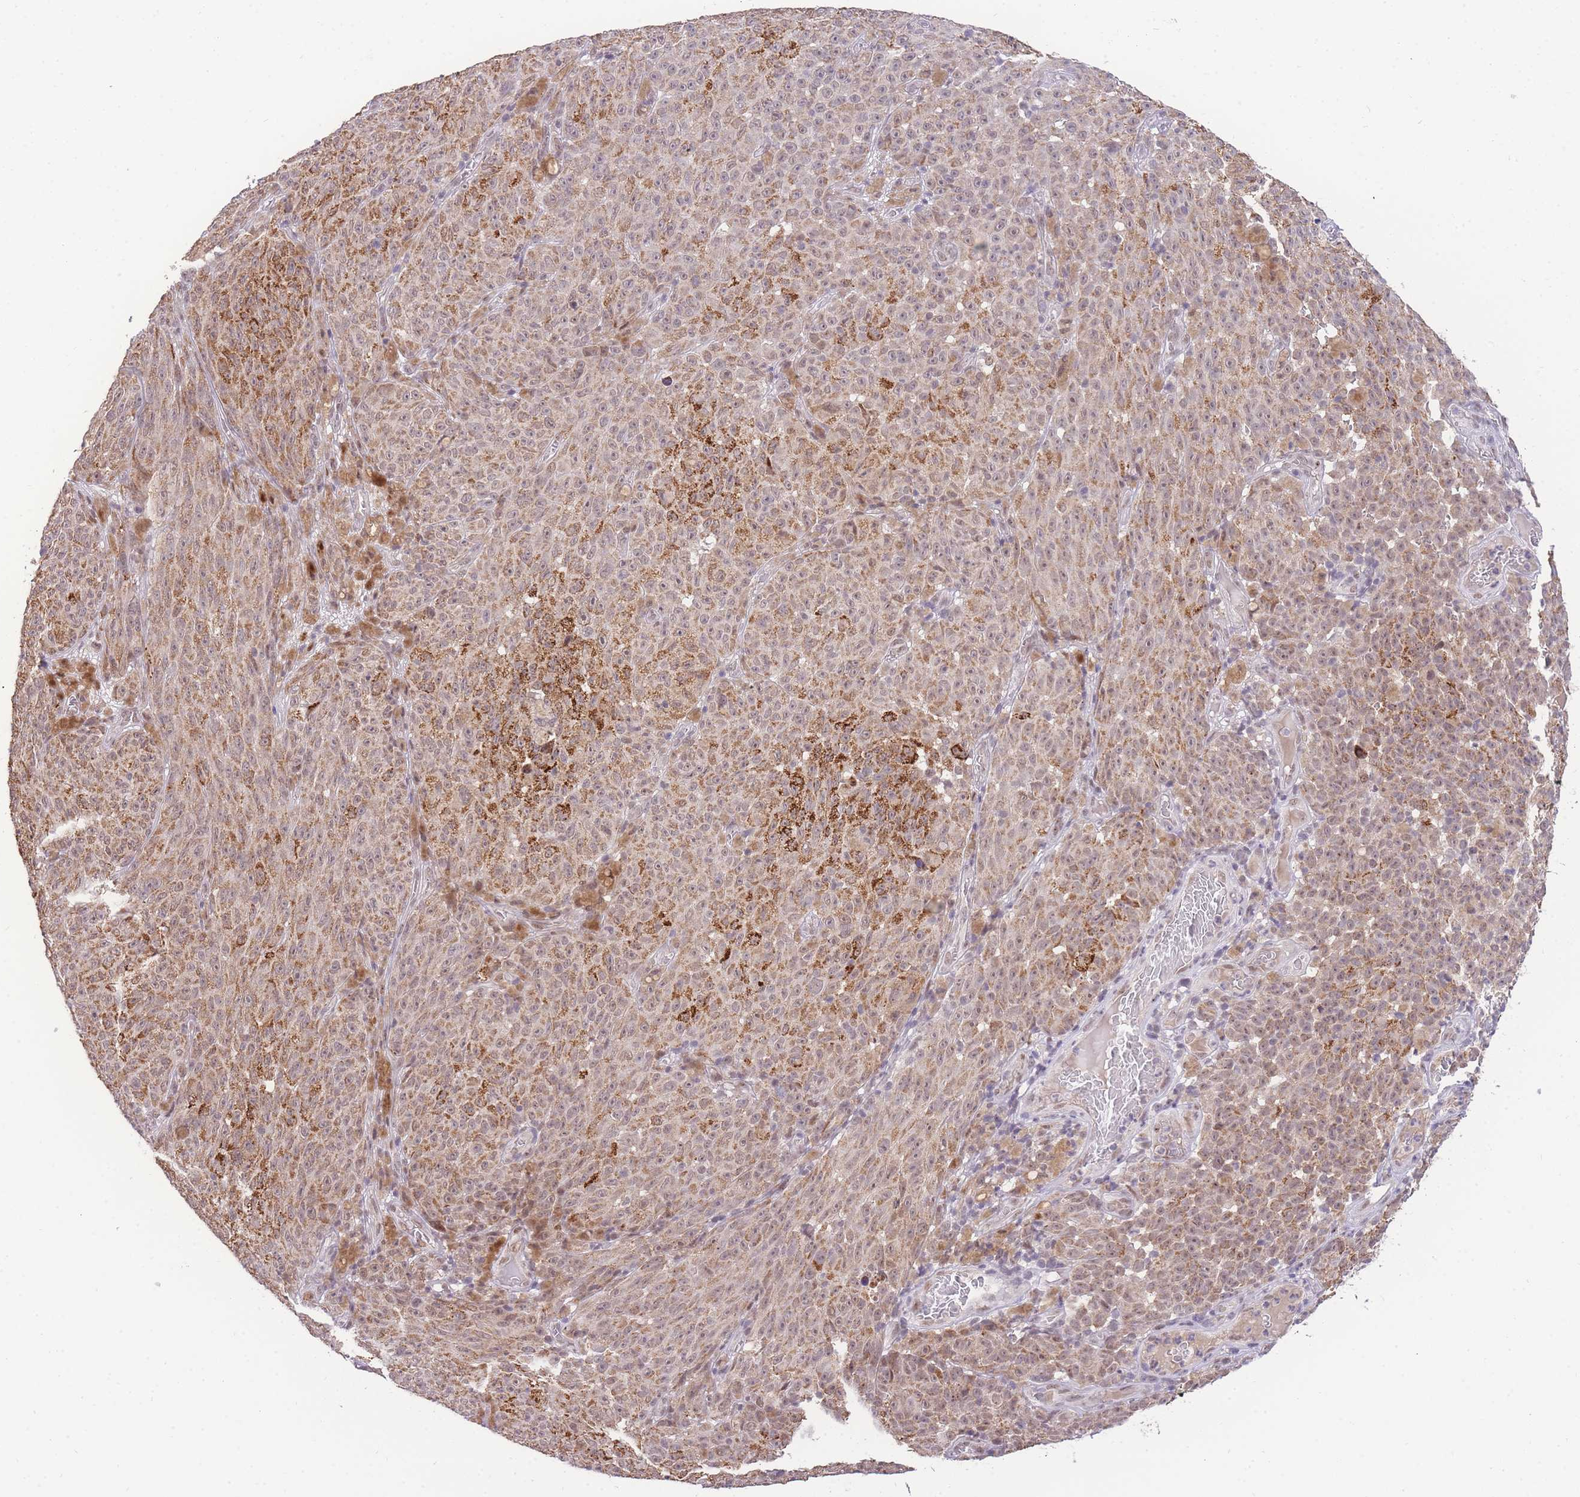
{"staining": {"intensity": "moderate", "quantity": ">75%", "location": "cytoplasmic/membranous"}, "tissue": "melanoma", "cell_type": "Tumor cells", "image_type": "cancer", "snomed": [{"axis": "morphology", "description": "Malignant melanoma, NOS"}, {"axis": "topography", "description": "Skin"}], "caption": "There is medium levels of moderate cytoplasmic/membranous positivity in tumor cells of malignant melanoma, as demonstrated by immunohistochemical staining (brown color).", "gene": "PUS10", "patient": {"sex": "female", "age": 82}}